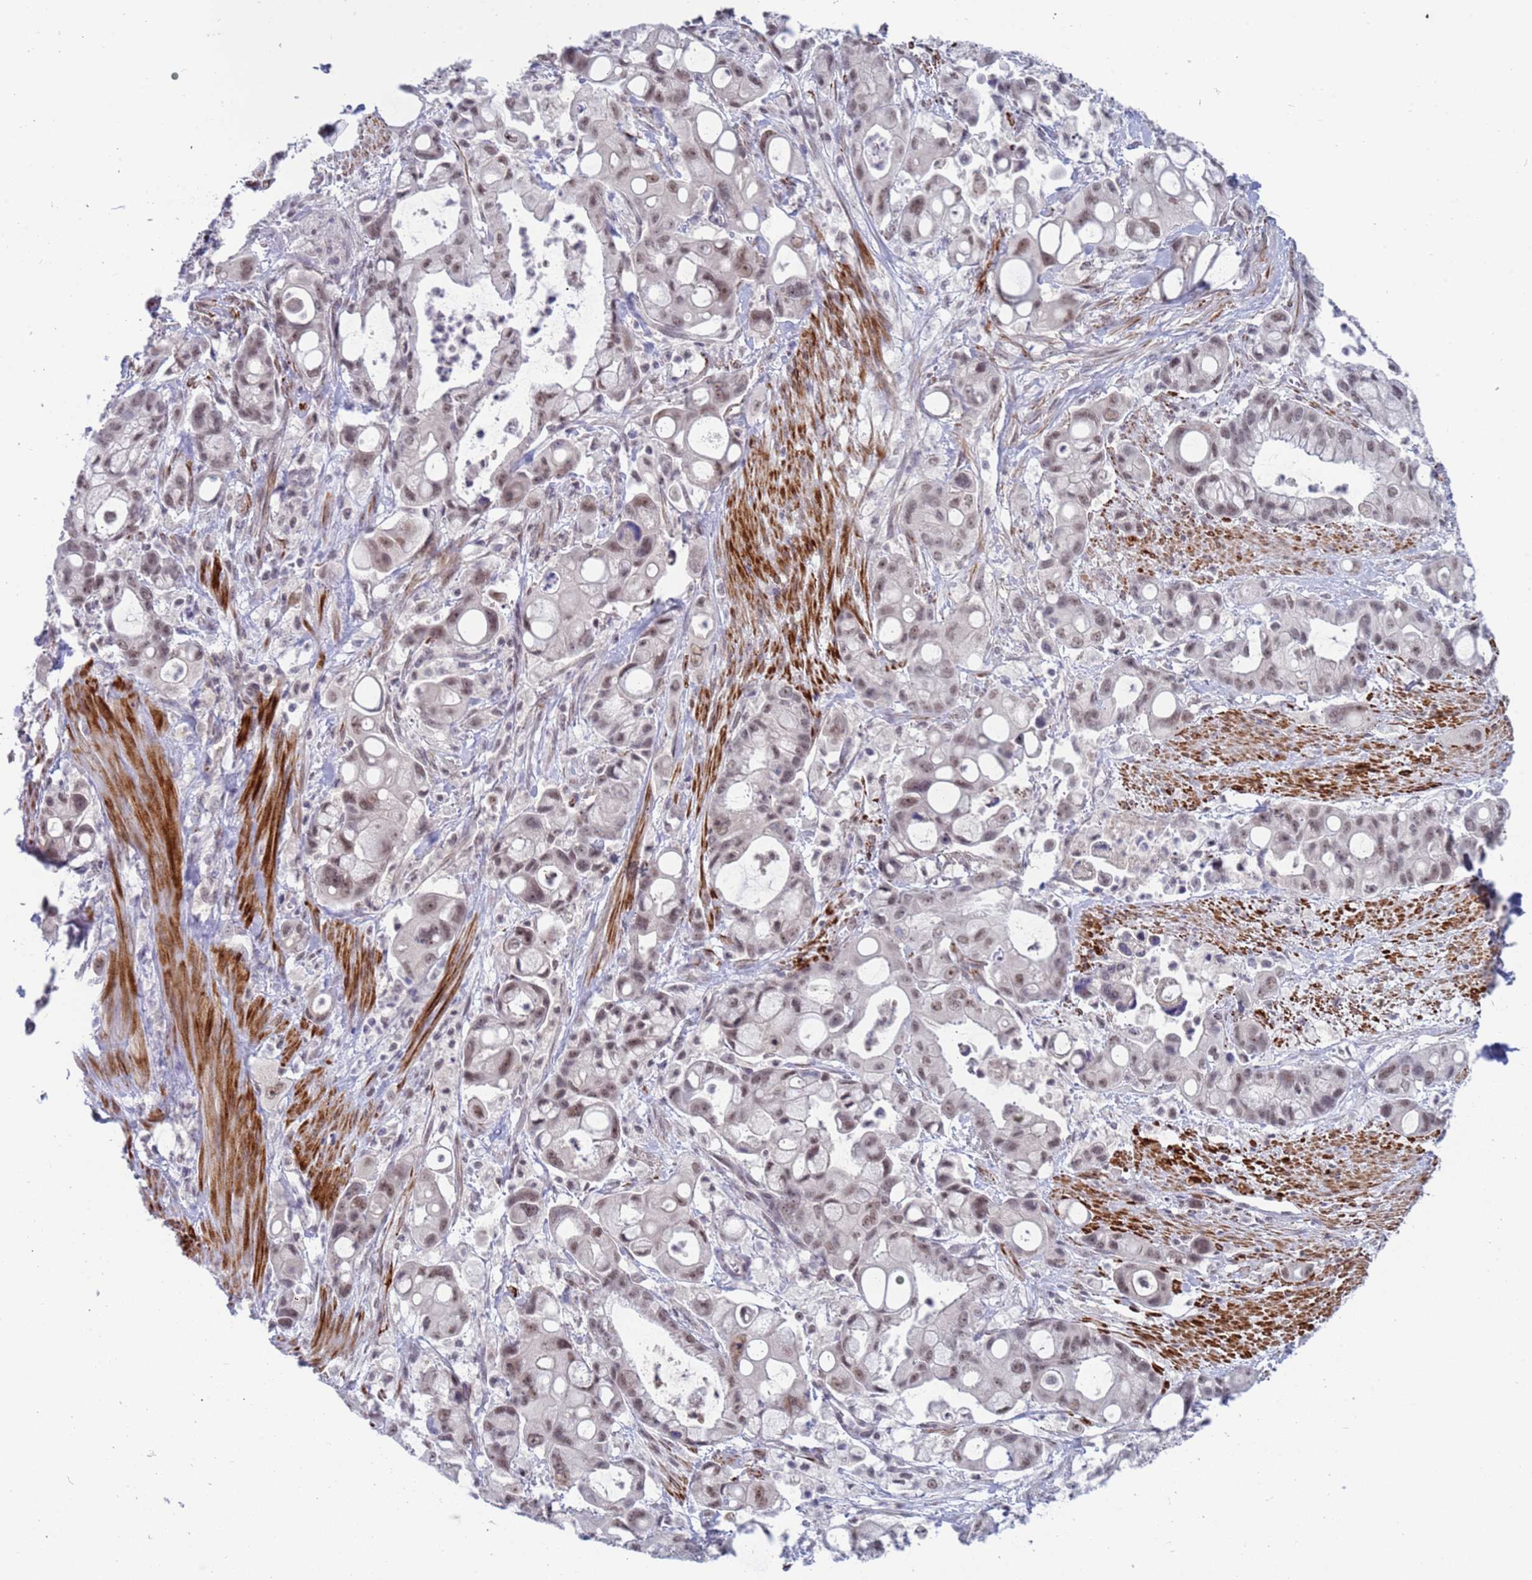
{"staining": {"intensity": "weak", "quantity": ">75%", "location": "nuclear"}, "tissue": "pancreatic cancer", "cell_type": "Tumor cells", "image_type": "cancer", "snomed": [{"axis": "morphology", "description": "Adenocarcinoma, NOS"}, {"axis": "topography", "description": "Pancreas"}], "caption": "Weak nuclear protein staining is identified in approximately >75% of tumor cells in pancreatic cancer.", "gene": "CXorf65", "patient": {"sex": "male", "age": 68}}